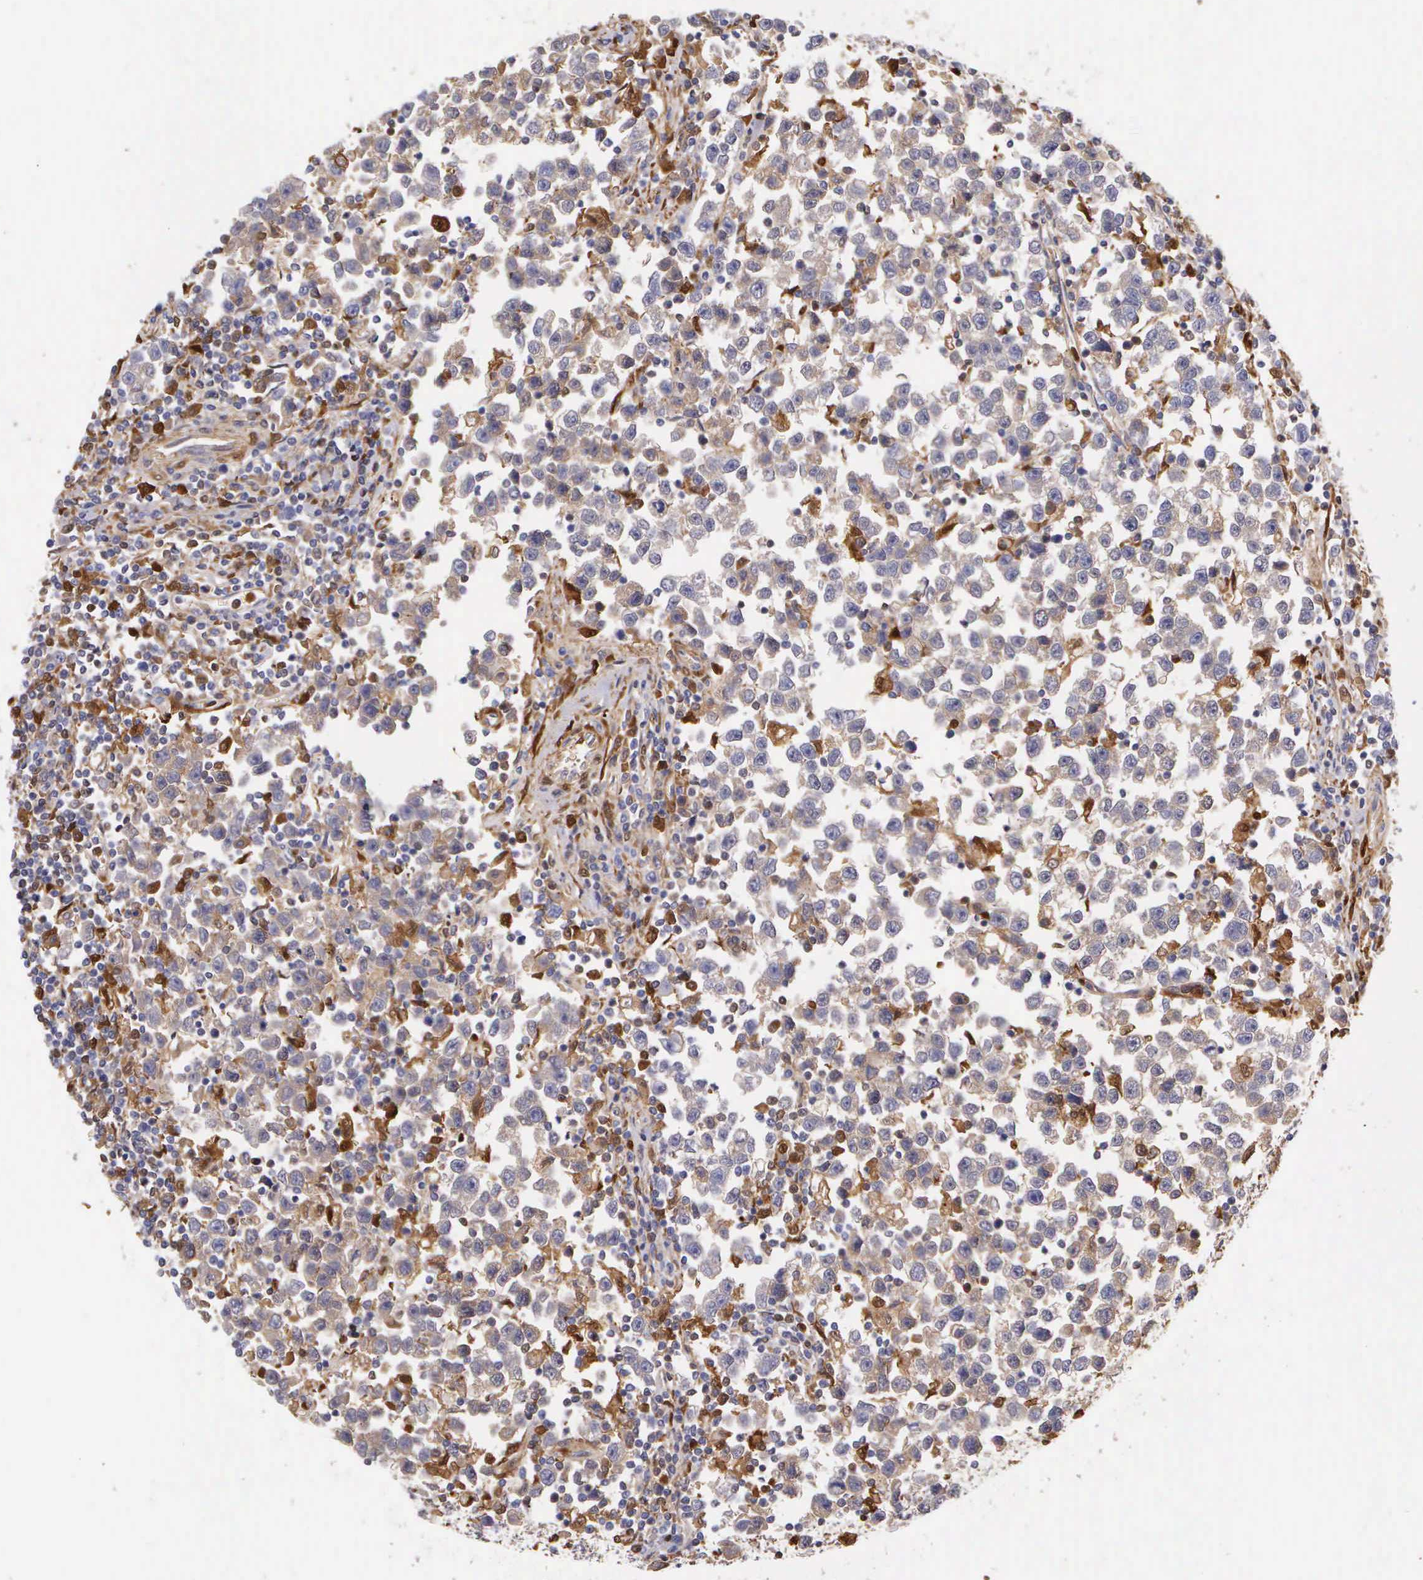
{"staining": {"intensity": "negative", "quantity": "none", "location": "none"}, "tissue": "testis cancer", "cell_type": "Tumor cells", "image_type": "cancer", "snomed": [{"axis": "morphology", "description": "Seminoma, NOS"}, {"axis": "topography", "description": "Testis"}], "caption": "This micrograph is of testis seminoma stained with IHC to label a protein in brown with the nuclei are counter-stained blue. There is no expression in tumor cells.", "gene": "LGALS1", "patient": {"sex": "male", "age": 43}}